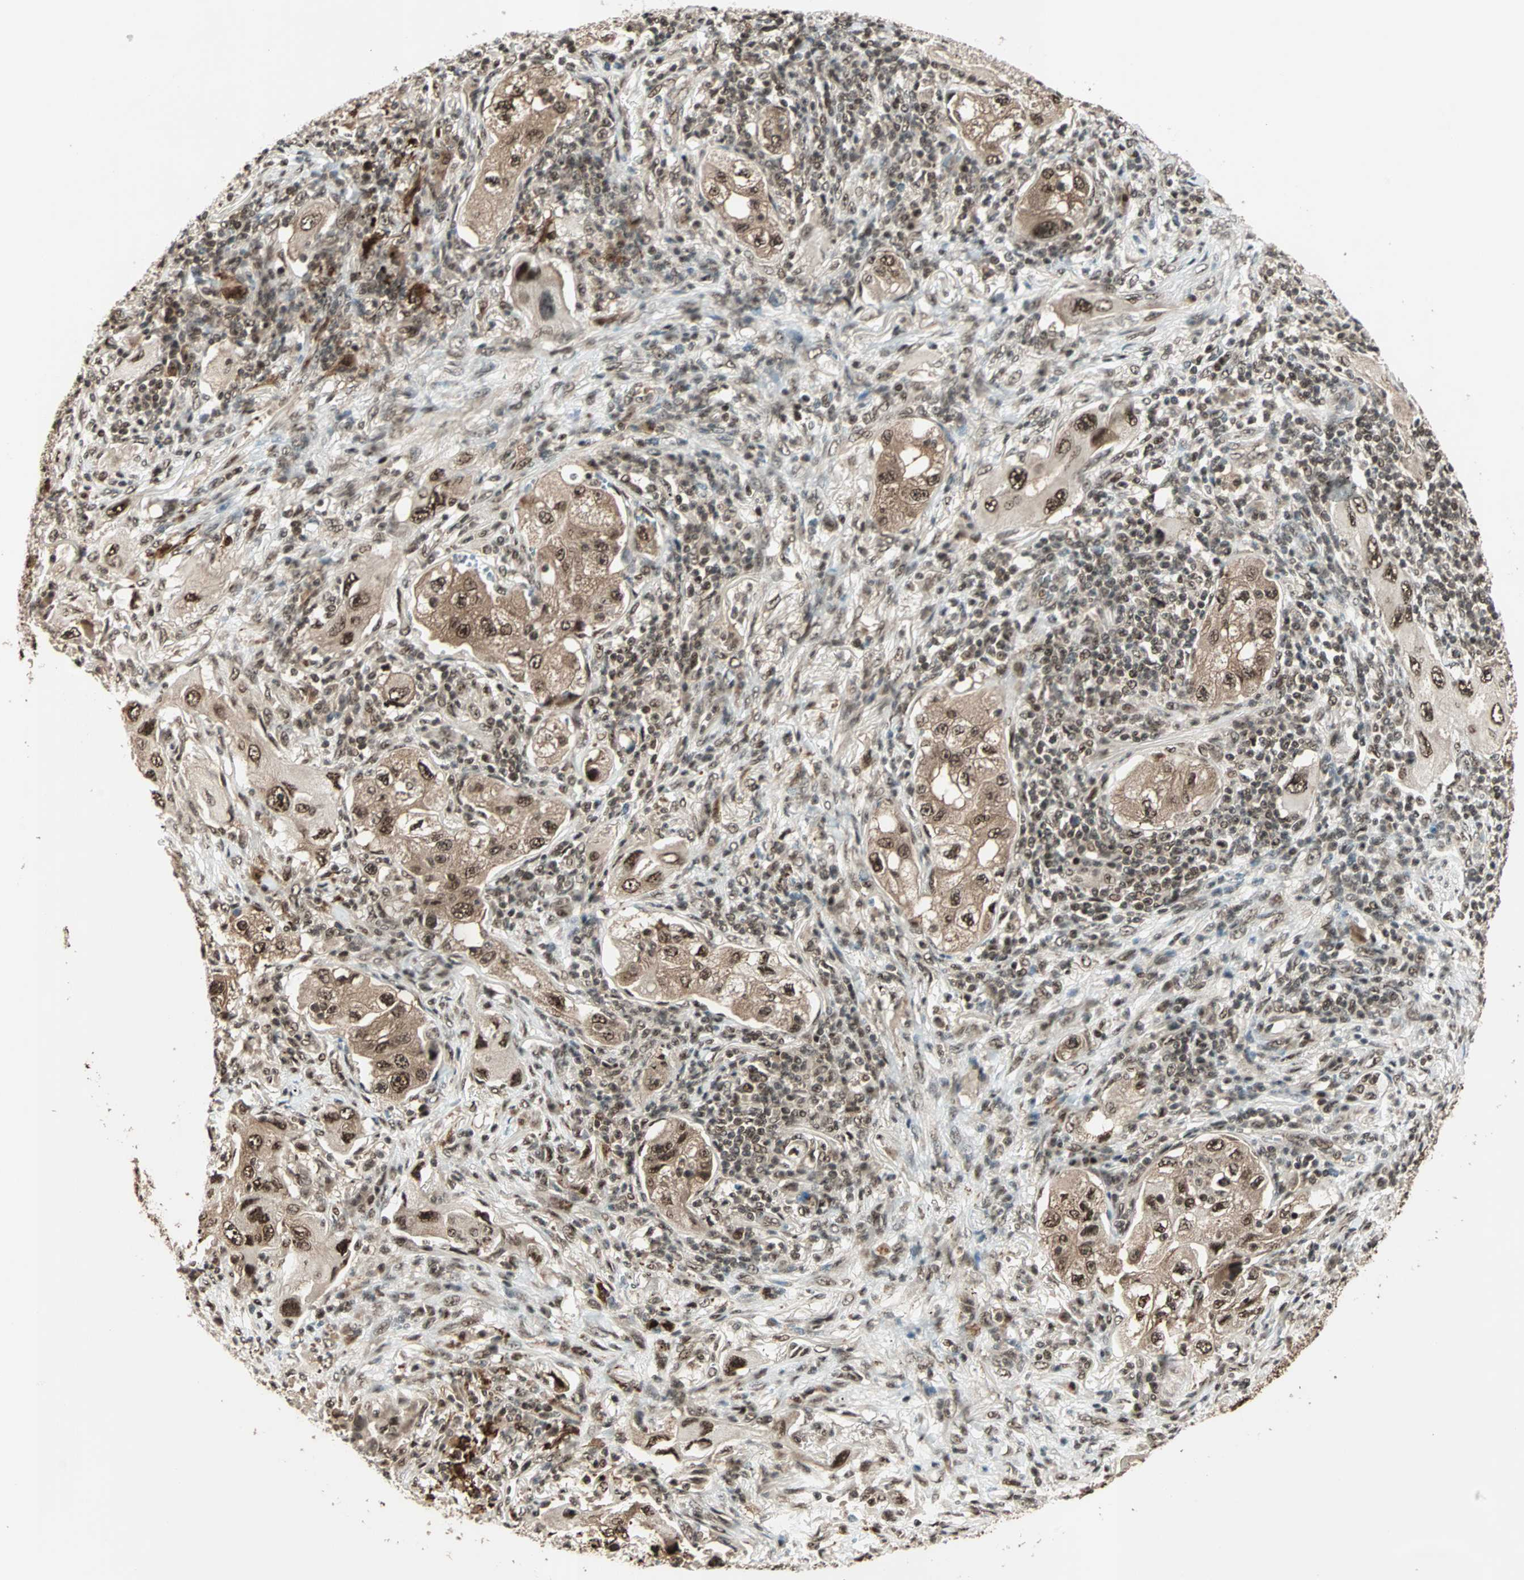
{"staining": {"intensity": "strong", "quantity": ">75%", "location": "cytoplasmic/membranous,nuclear"}, "tissue": "lung cancer", "cell_type": "Tumor cells", "image_type": "cancer", "snomed": [{"axis": "morphology", "description": "Adenocarcinoma, NOS"}, {"axis": "topography", "description": "Lung"}], "caption": "Brown immunohistochemical staining in human lung cancer (adenocarcinoma) demonstrates strong cytoplasmic/membranous and nuclear expression in approximately >75% of tumor cells. The protein is stained brown, and the nuclei are stained in blue (DAB (3,3'-diaminobenzidine) IHC with brightfield microscopy, high magnification).", "gene": "ZNF44", "patient": {"sex": "female", "age": 65}}